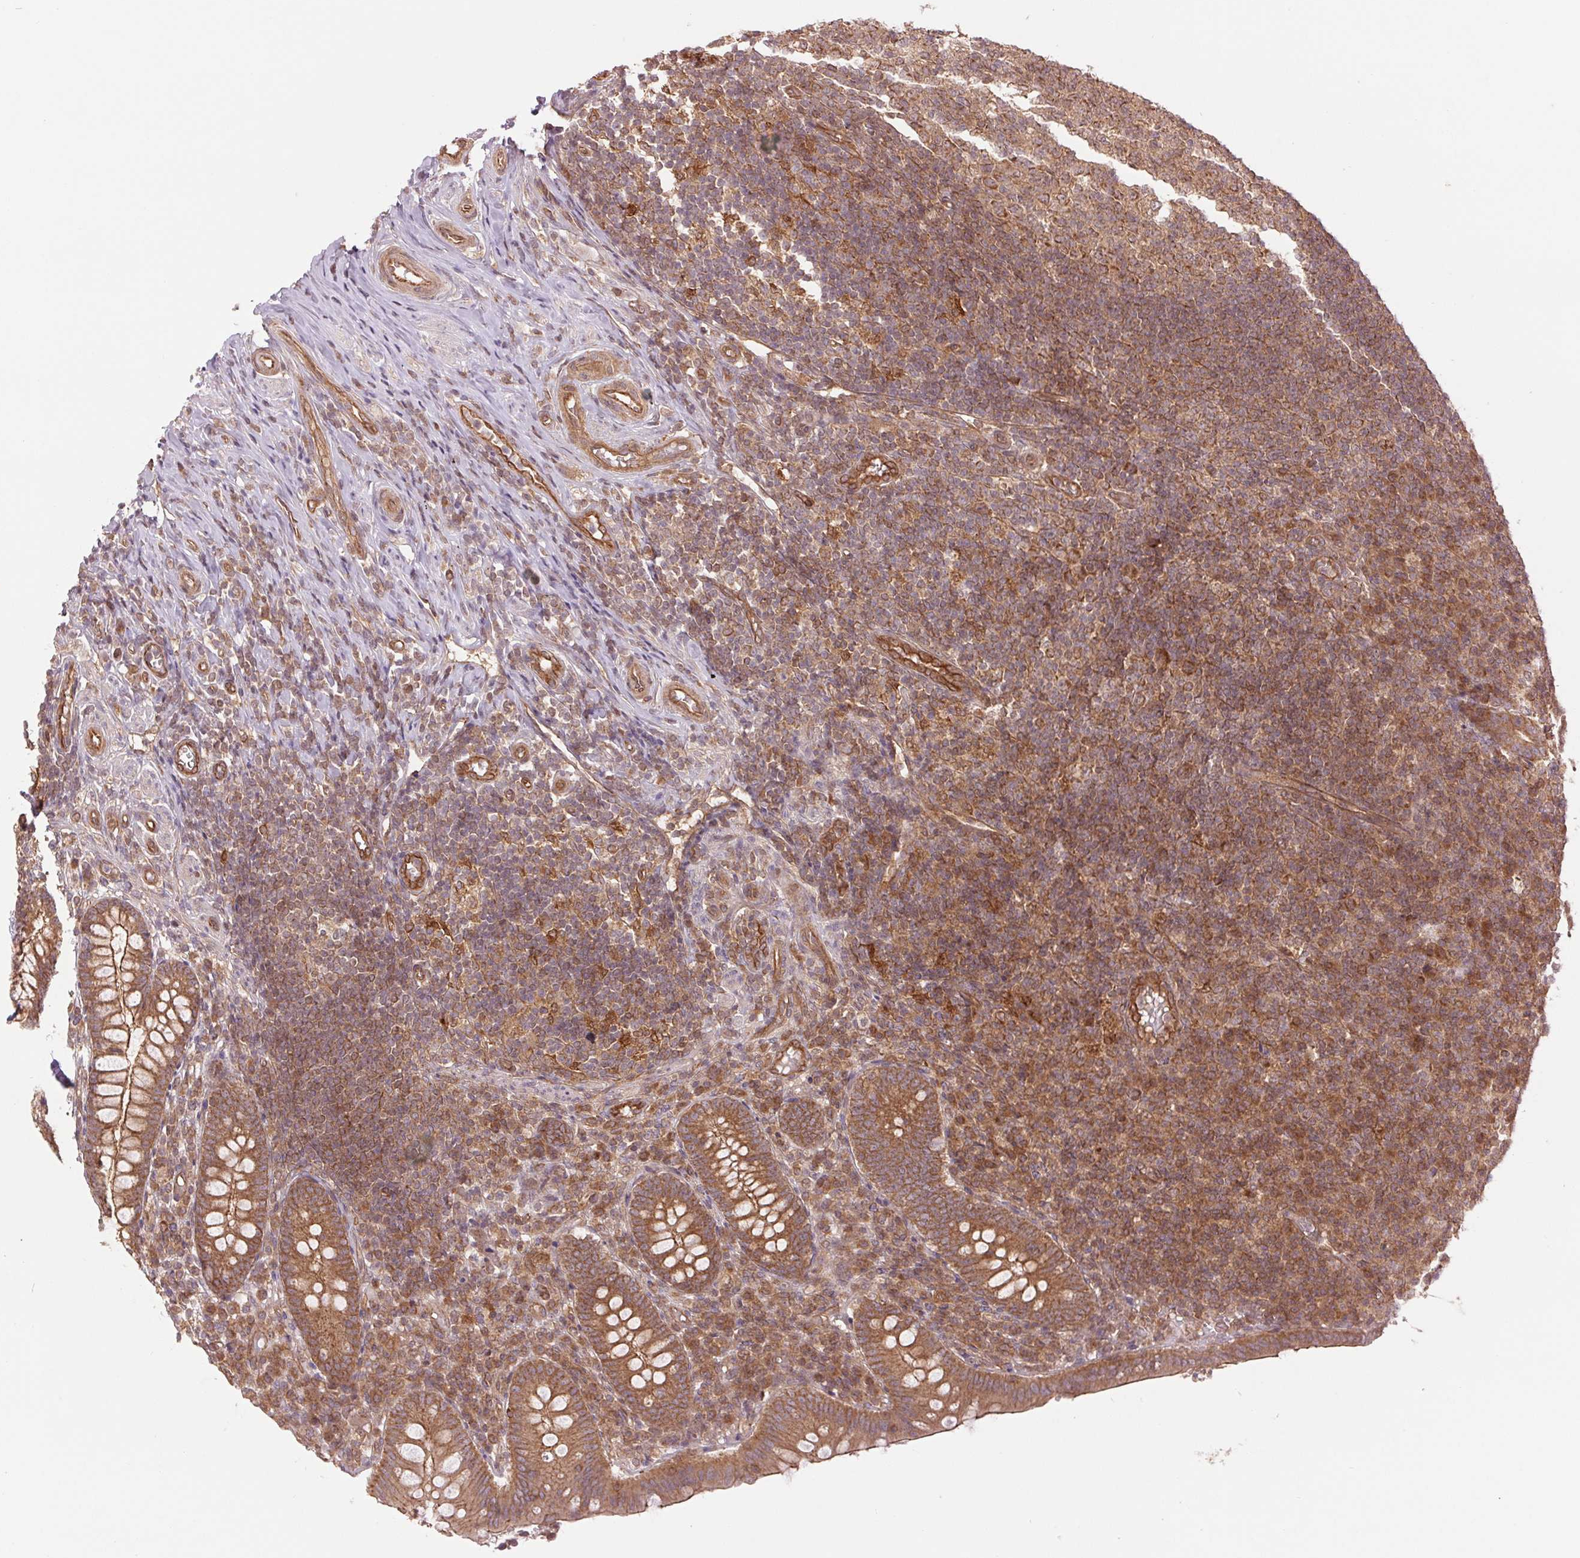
{"staining": {"intensity": "moderate", "quantity": ">75%", "location": "cytoplasmic/membranous"}, "tissue": "appendix", "cell_type": "Glandular cells", "image_type": "normal", "snomed": [{"axis": "morphology", "description": "Normal tissue, NOS"}, {"axis": "topography", "description": "Appendix"}], "caption": "Immunohistochemistry micrograph of benign appendix stained for a protein (brown), which reveals medium levels of moderate cytoplasmic/membranous staining in approximately >75% of glandular cells.", "gene": "STARD7", "patient": {"sex": "male", "age": 18}}